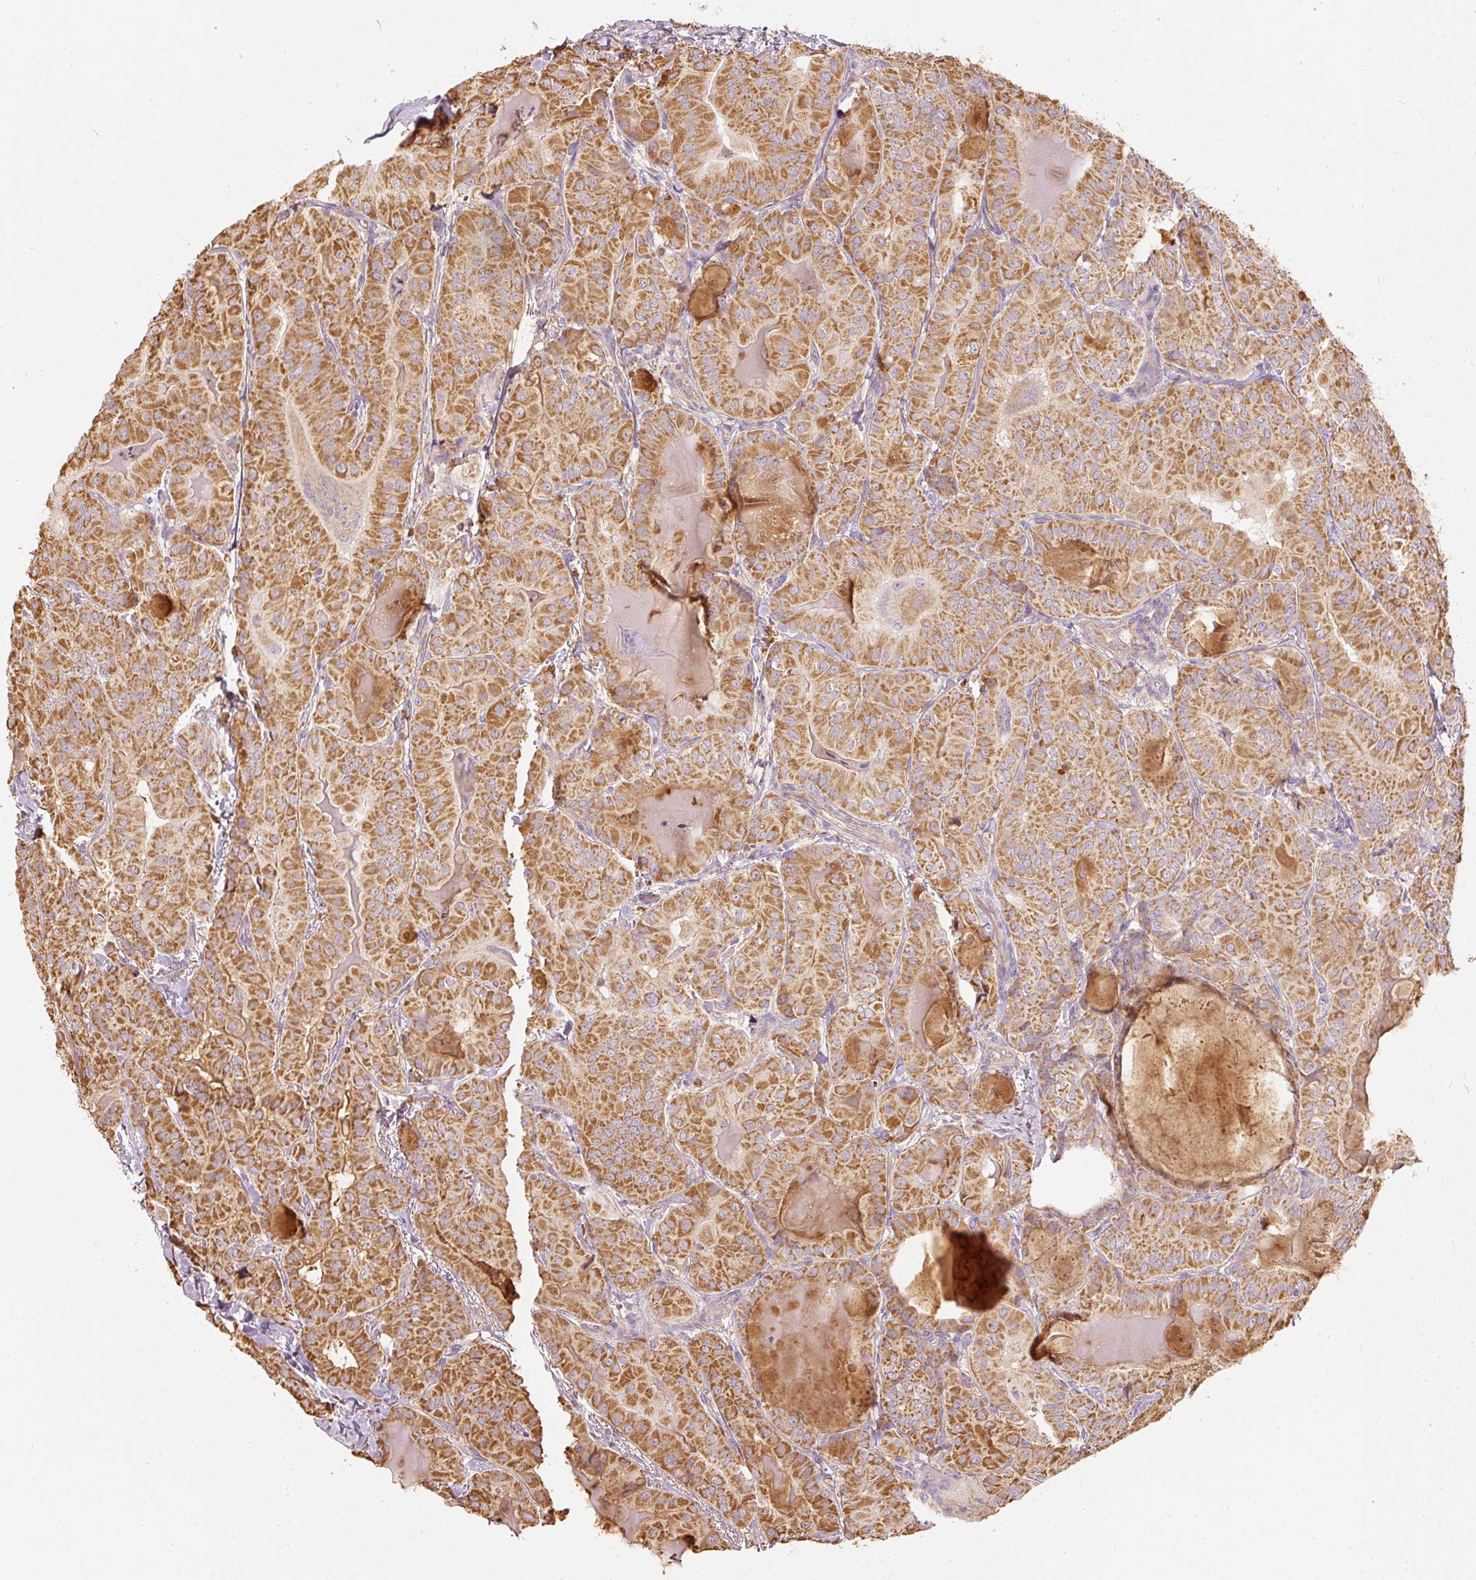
{"staining": {"intensity": "moderate", "quantity": ">75%", "location": "cytoplasmic/membranous"}, "tissue": "thyroid cancer", "cell_type": "Tumor cells", "image_type": "cancer", "snomed": [{"axis": "morphology", "description": "Papillary adenocarcinoma, NOS"}, {"axis": "topography", "description": "Thyroid gland"}], "caption": "A micrograph of human papillary adenocarcinoma (thyroid) stained for a protein shows moderate cytoplasmic/membranous brown staining in tumor cells. (IHC, brightfield microscopy, high magnification).", "gene": "PSENEN", "patient": {"sex": "female", "age": 68}}